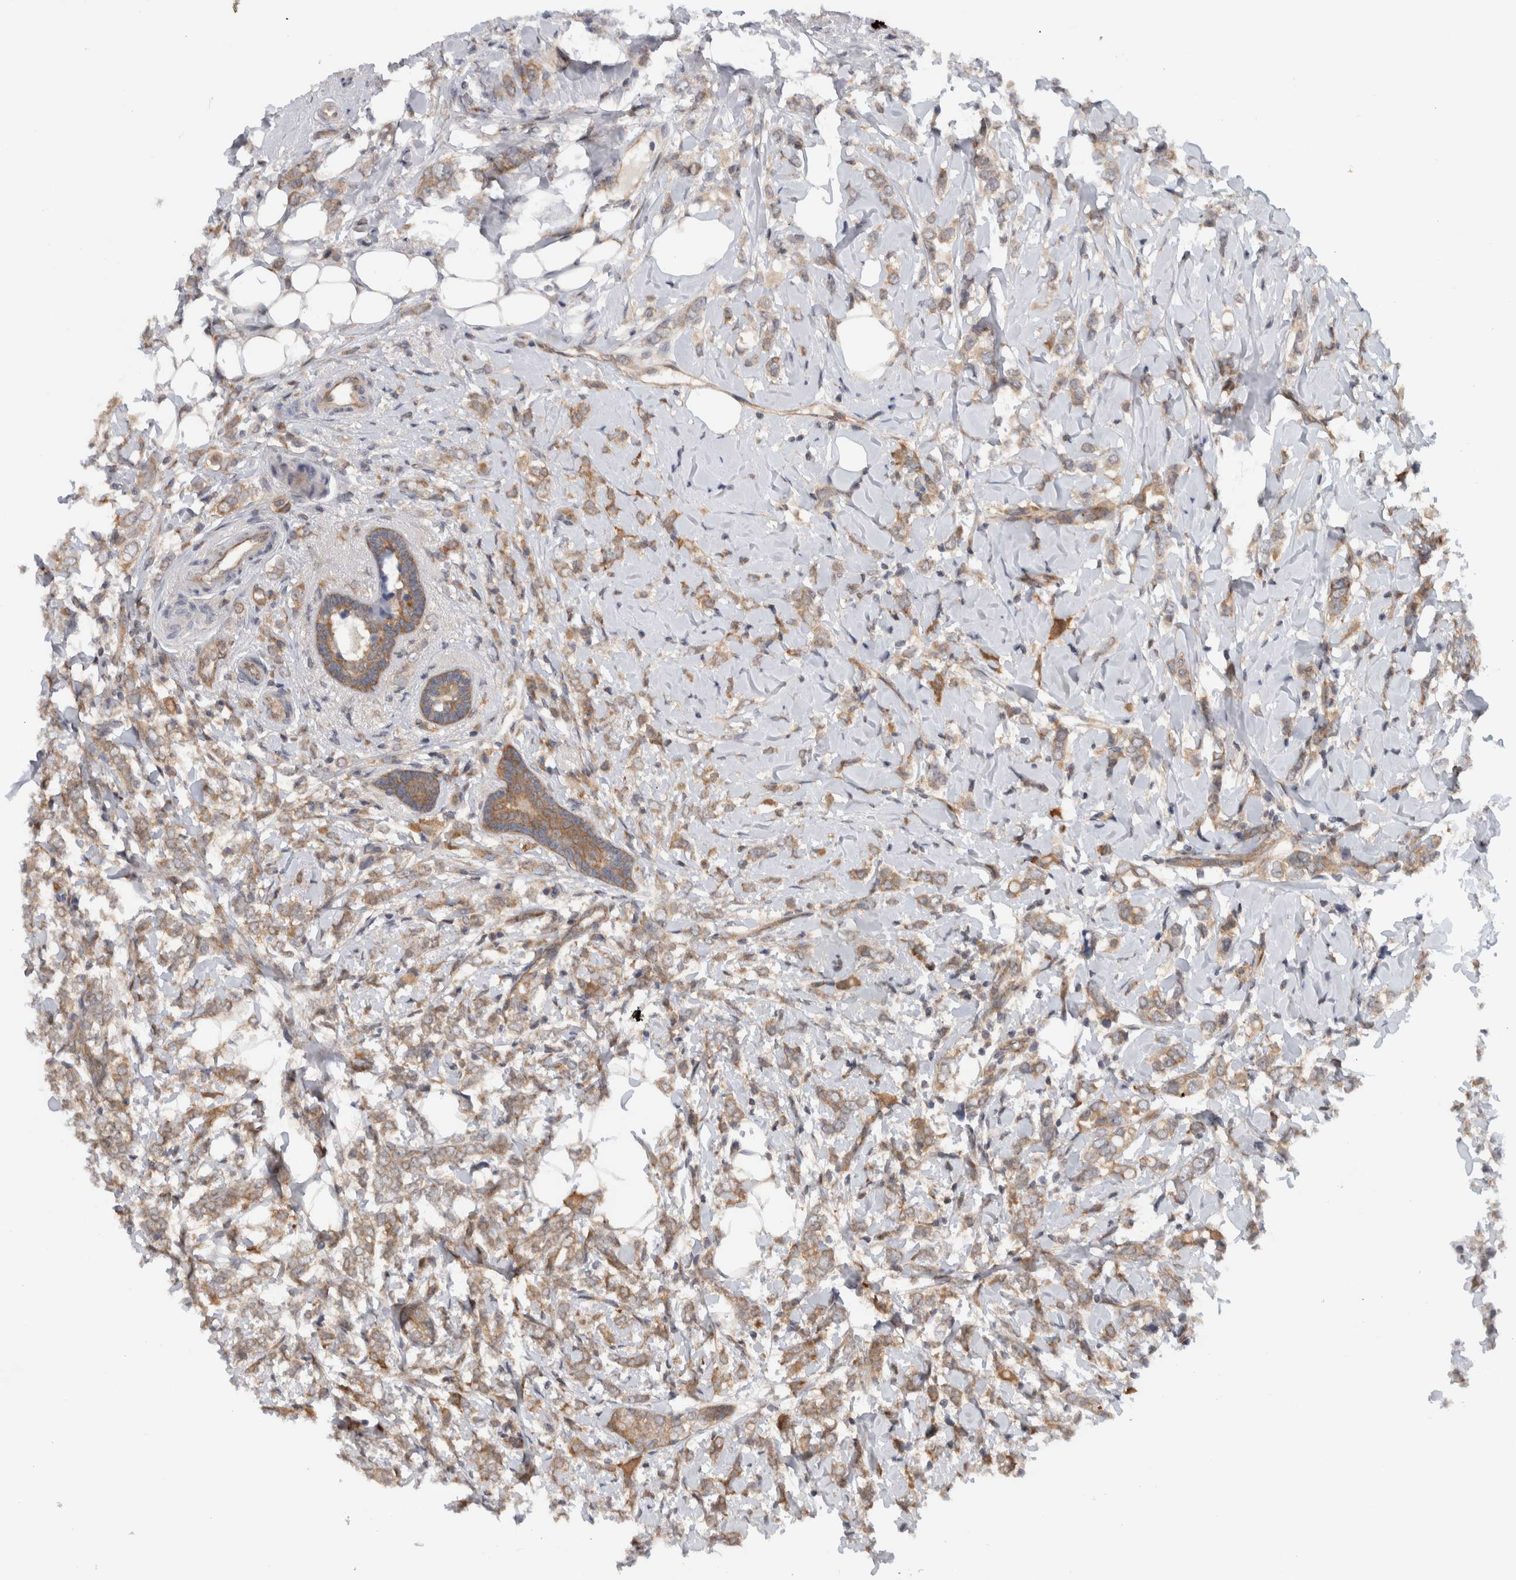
{"staining": {"intensity": "weak", "quantity": ">75%", "location": "cytoplasmic/membranous"}, "tissue": "breast cancer", "cell_type": "Tumor cells", "image_type": "cancer", "snomed": [{"axis": "morphology", "description": "Normal tissue, NOS"}, {"axis": "morphology", "description": "Lobular carcinoma"}, {"axis": "topography", "description": "Breast"}], "caption": "This photomicrograph displays immunohistochemistry staining of human breast cancer (lobular carcinoma), with low weak cytoplasmic/membranous staining in approximately >75% of tumor cells.", "gene": "CCDC43", "patient": {"sex": "female", "age": 47}}